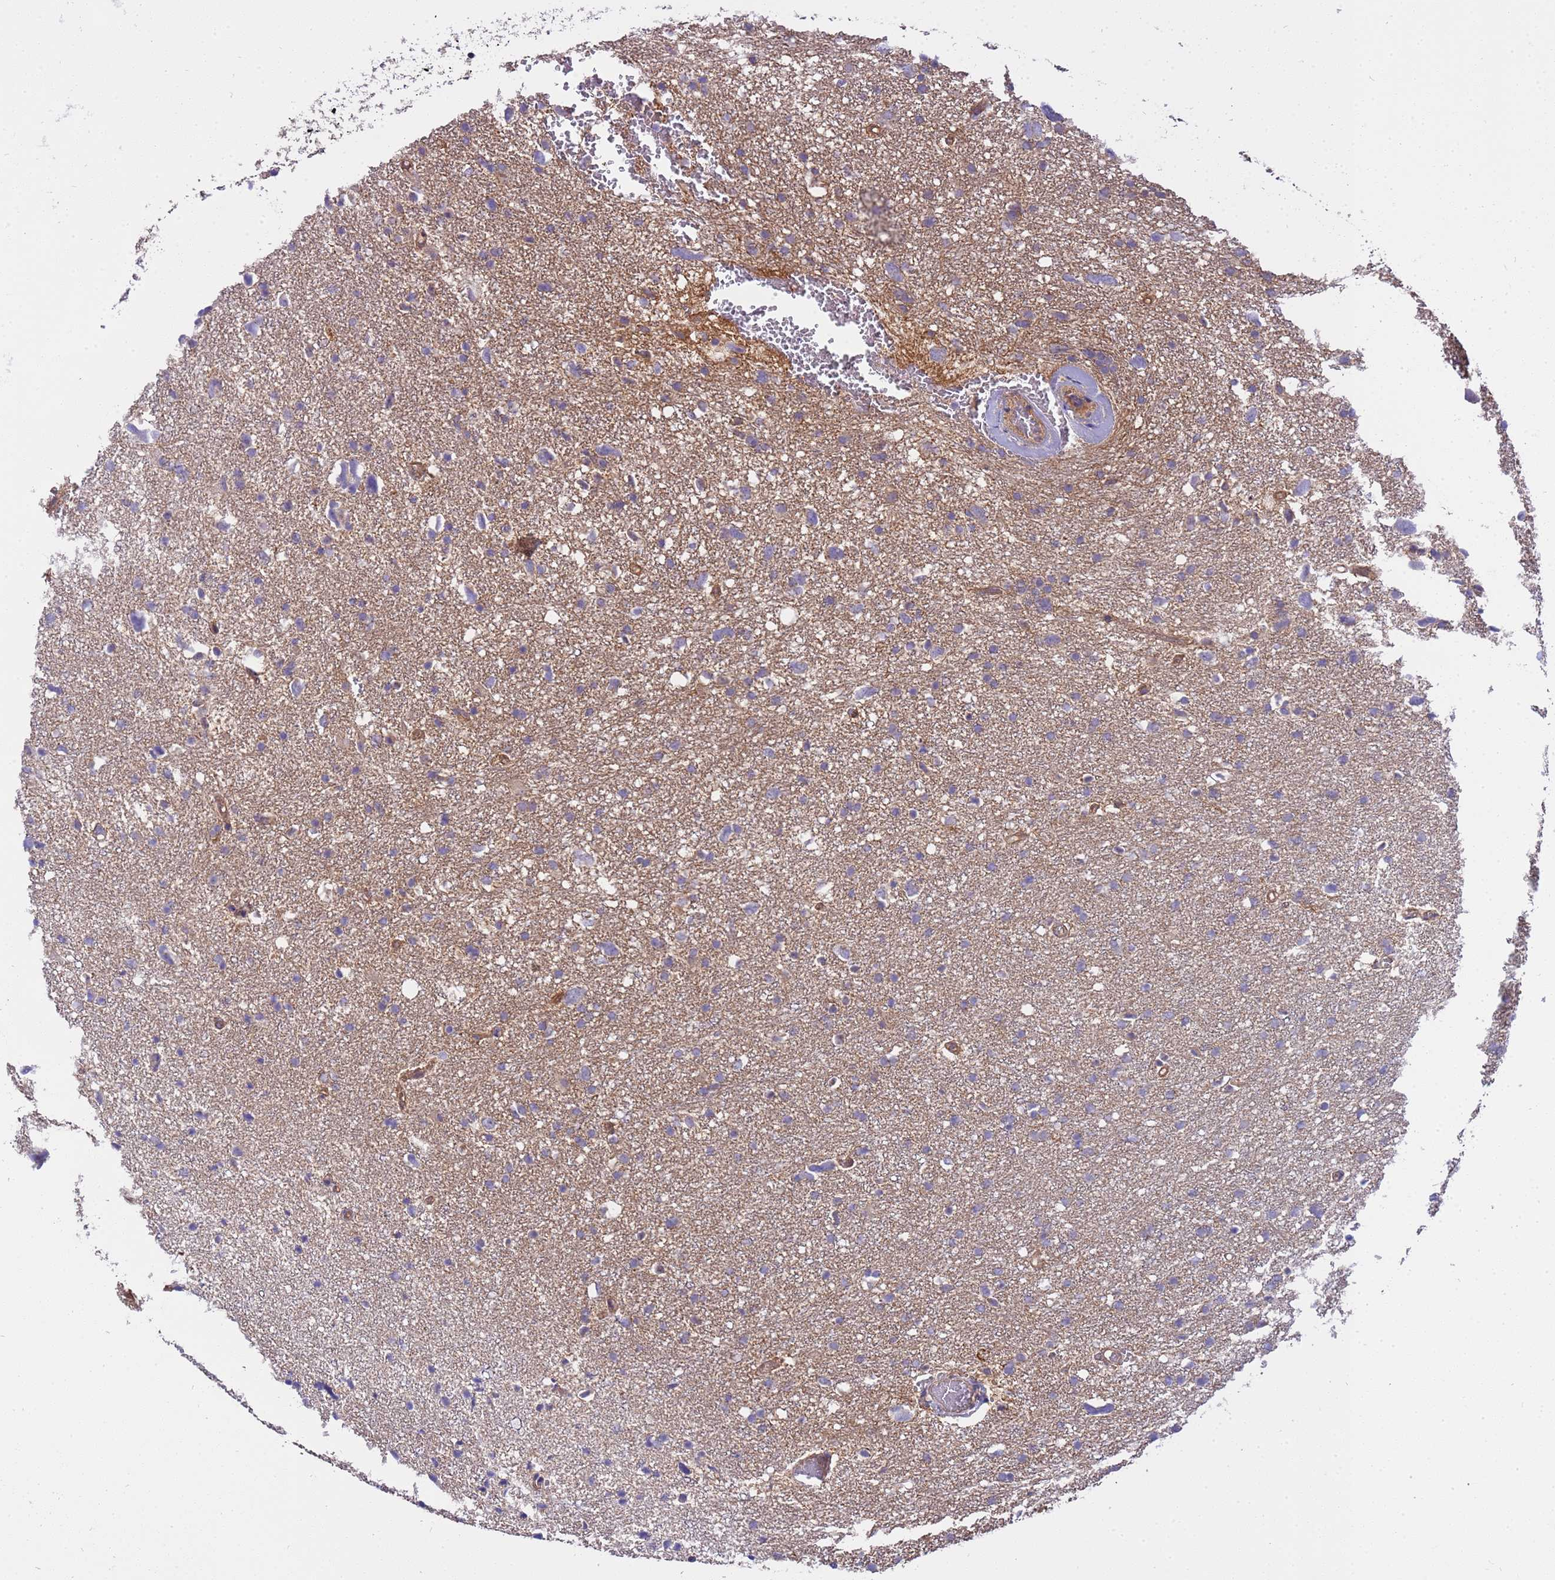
{"staining": {"intensity": "negative", "quantity": "none", "location": "none"}, "tissue": "glioma", "cell_type": "Tumor cells", "image_type": "cancer", "snomed": [{"axis": "morphology", "description": "Glioma, malignant, High grade"}, {"axis": "topography", "description": "Brain"}], "caption": "DAB (3,3'-diaminobenzidine) immunohistochemical staining of malignant high-grade glioma reveals no significant expression in tumor cells.", "gene": "SMCO3", "patient": {"sex": "male", "age": 61}}